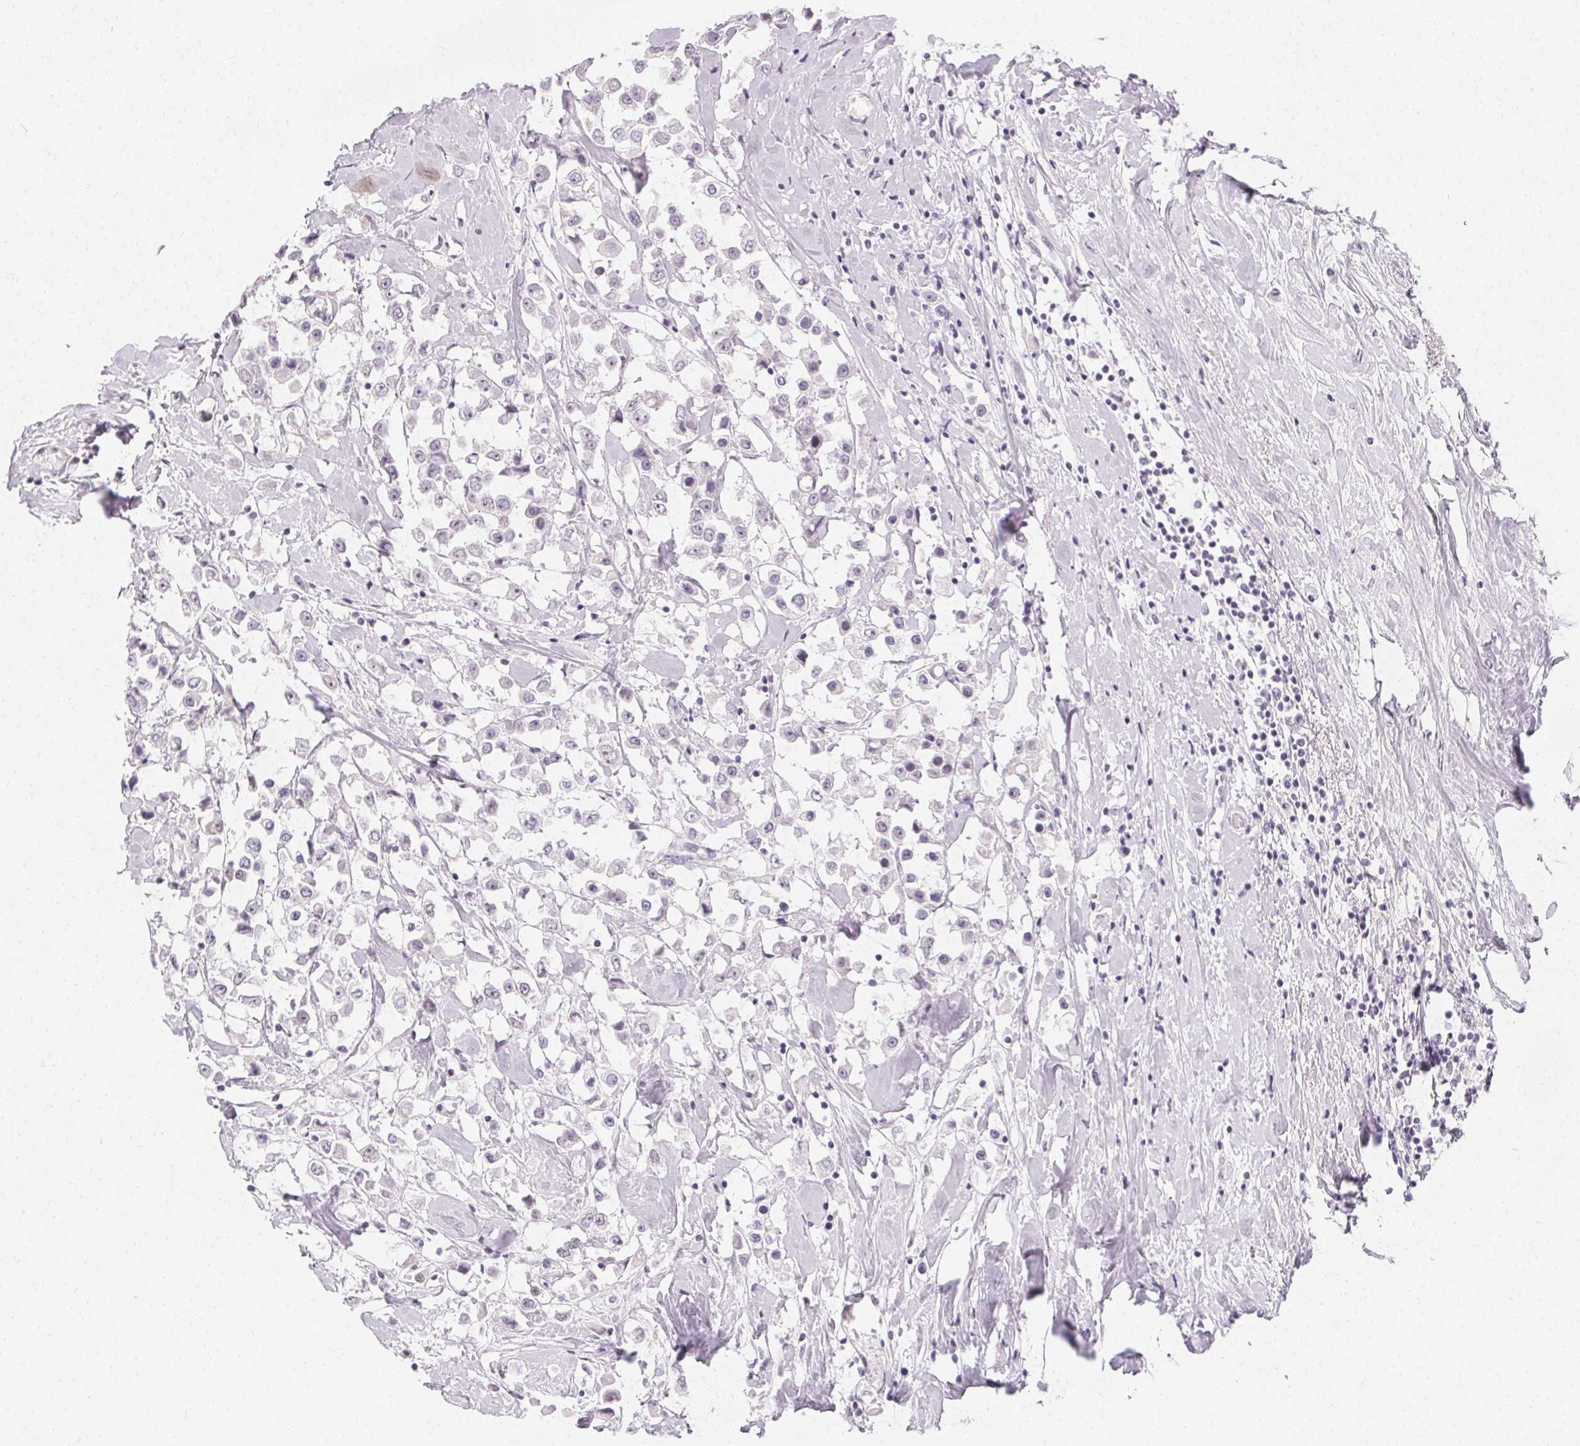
{"staining": {"intensity": "negative", "quantity": "none", "location": "none"}, "tissue": "breast cancer", "cell_type": "Tumor cells", "image_type": "cancer", "snomed": [{"axis": "morphology", "description": "Duct carcinoma"}, {"axis": "topography", "description": "Breast"}], "caption": "DAB (3,3'-diaminobenzidine) immunohistochemical staining of breast invasive ductal carcinoma reveals no significant positivity in tumor cells.", "gene": "SYNPR", "patient": {"sex": "female", "age": 61}}